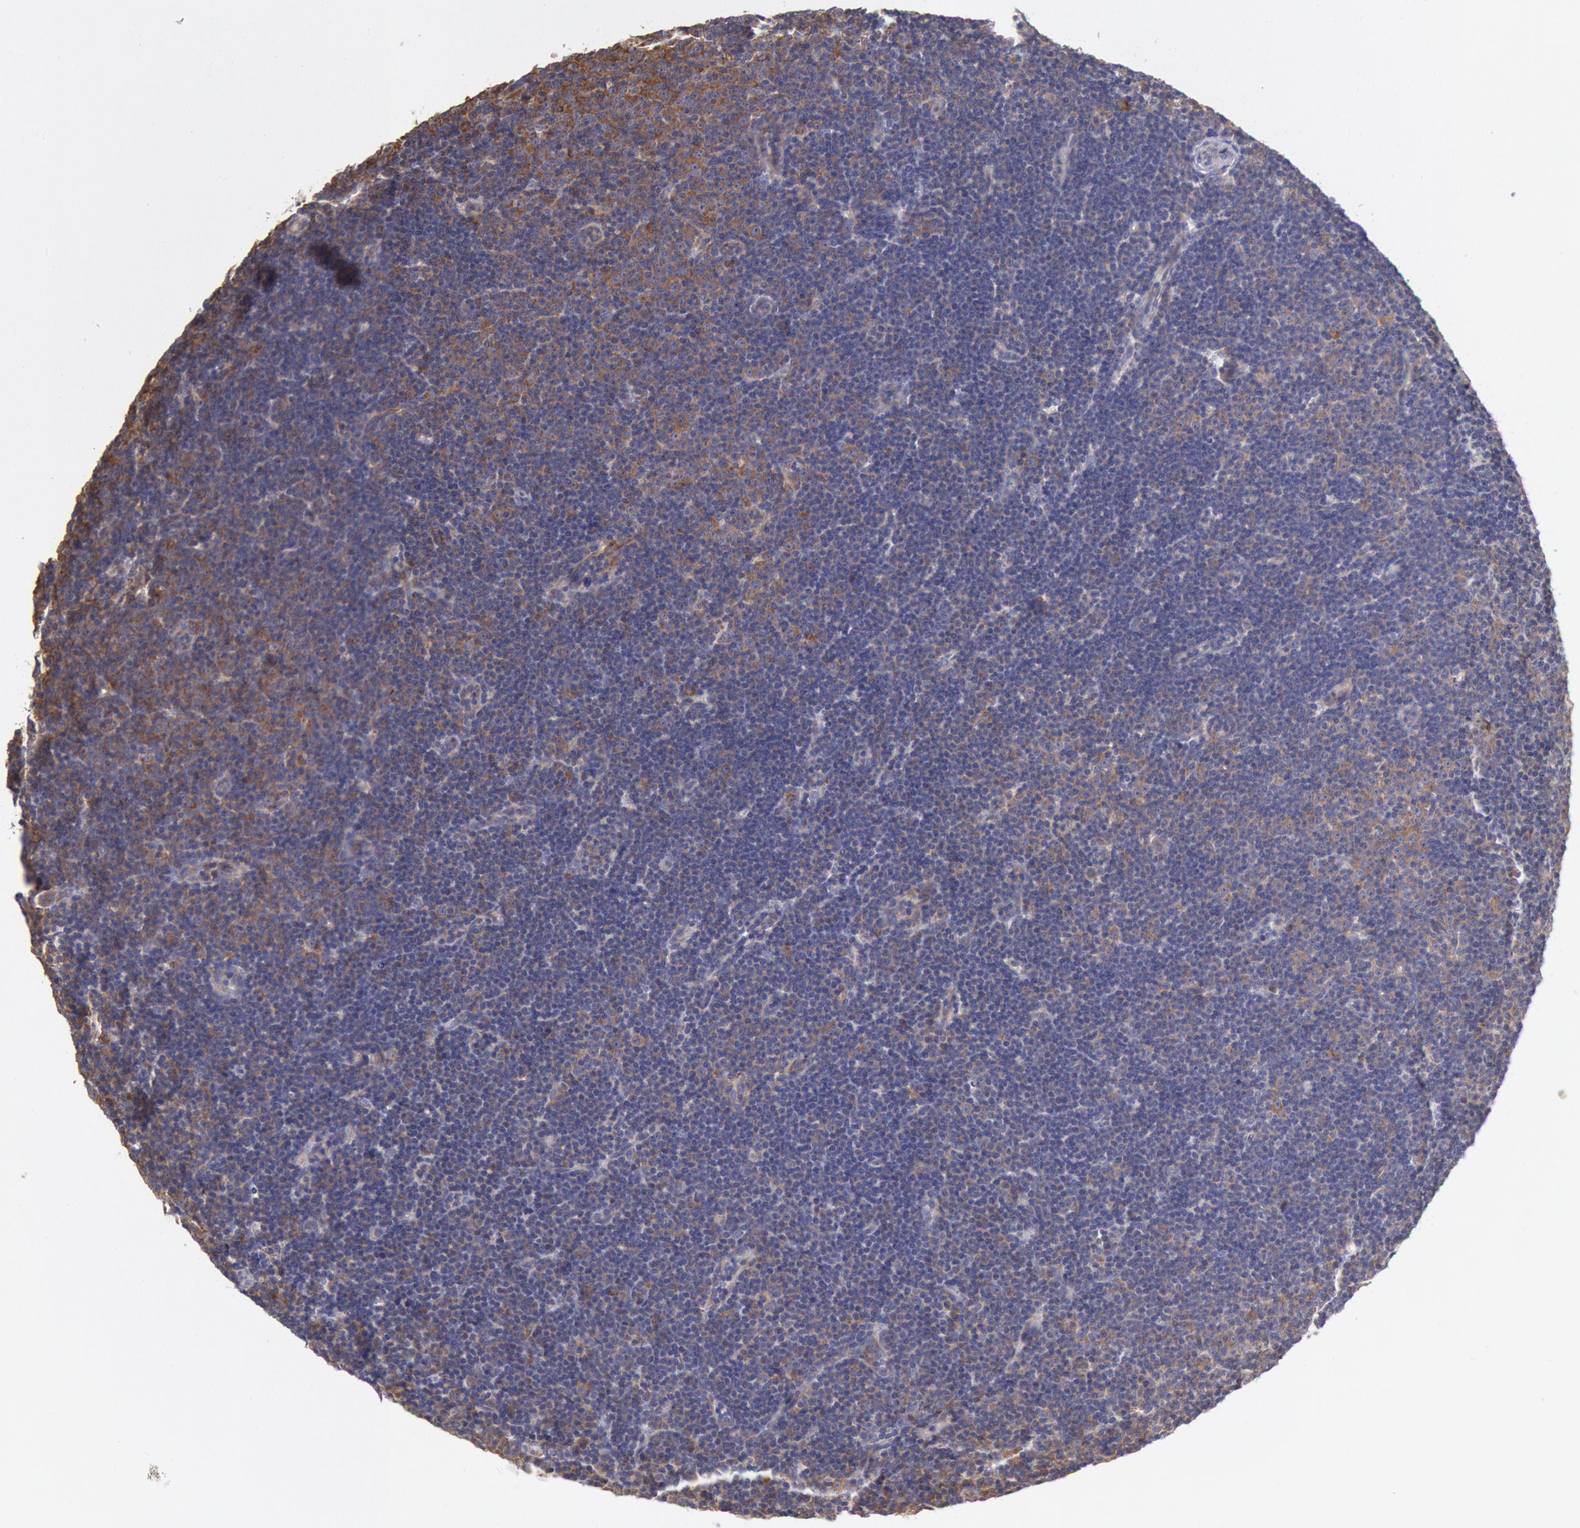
{"staining": {"intensity": "weak", "quantity": ">75%", "location": "cytoplasmic/membranous"}, "tissue": "lymphoma", "cell_type": "Tumor cells", "image_type": "cancer", "snomed": [{"axis": "morphology", "description": "Malignant lymphoma, non-Hodgkin's type, Low grade"}, {"axis": "topography", "description": "Lymph node"}], "caption": "Protein analysis of lymphoma tissue exhibits weak cytoplasmic/membranous staining in about >75% of tumor cells.", "gene": "DRG1", "patient": {"sex": "male", "age": 57}}